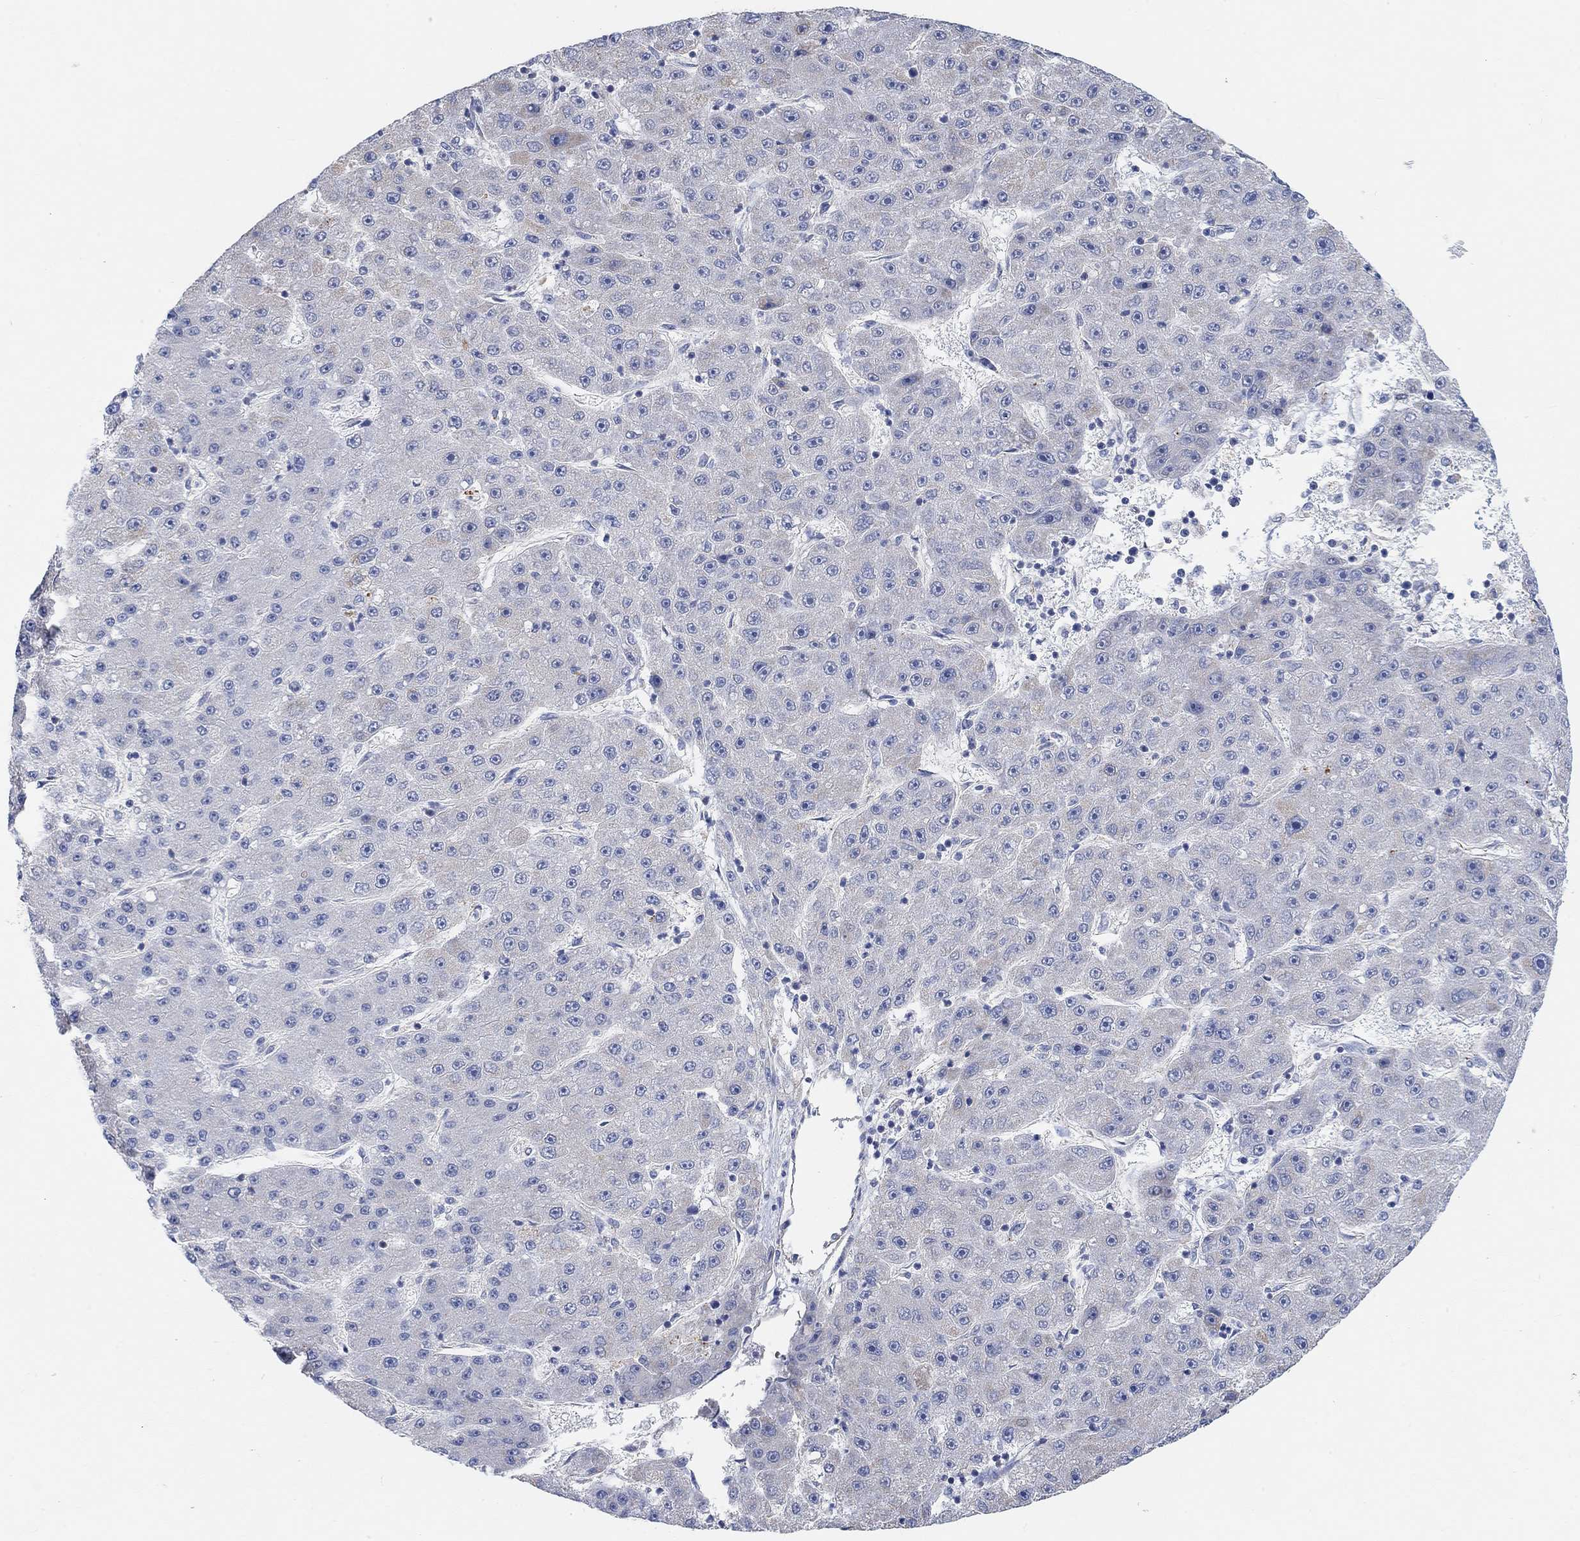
{"staining": {"intensity": "negative", "quantity": "none", "location": "none"}, "tissue": "liver cancer", "cell_type": "Tumor cells", "image_type": "cancer", "snomed": [{"axis": "morphology", "description": "Carcinoma, Hepatocellular, NOS"}, {"axis": "topography", "description": "Liver"}], "caption": "A high-resolution micrograph shows immunohistochemistry (IHC) staining of hepatocellular carcinoma (liver), which shows no significant positivity in tumor cells. (DAB immunohistochemistry with hematoxylin counter stain).", "gene": "HCRTR1", "patient": {"sex": "male", "age": 67}}